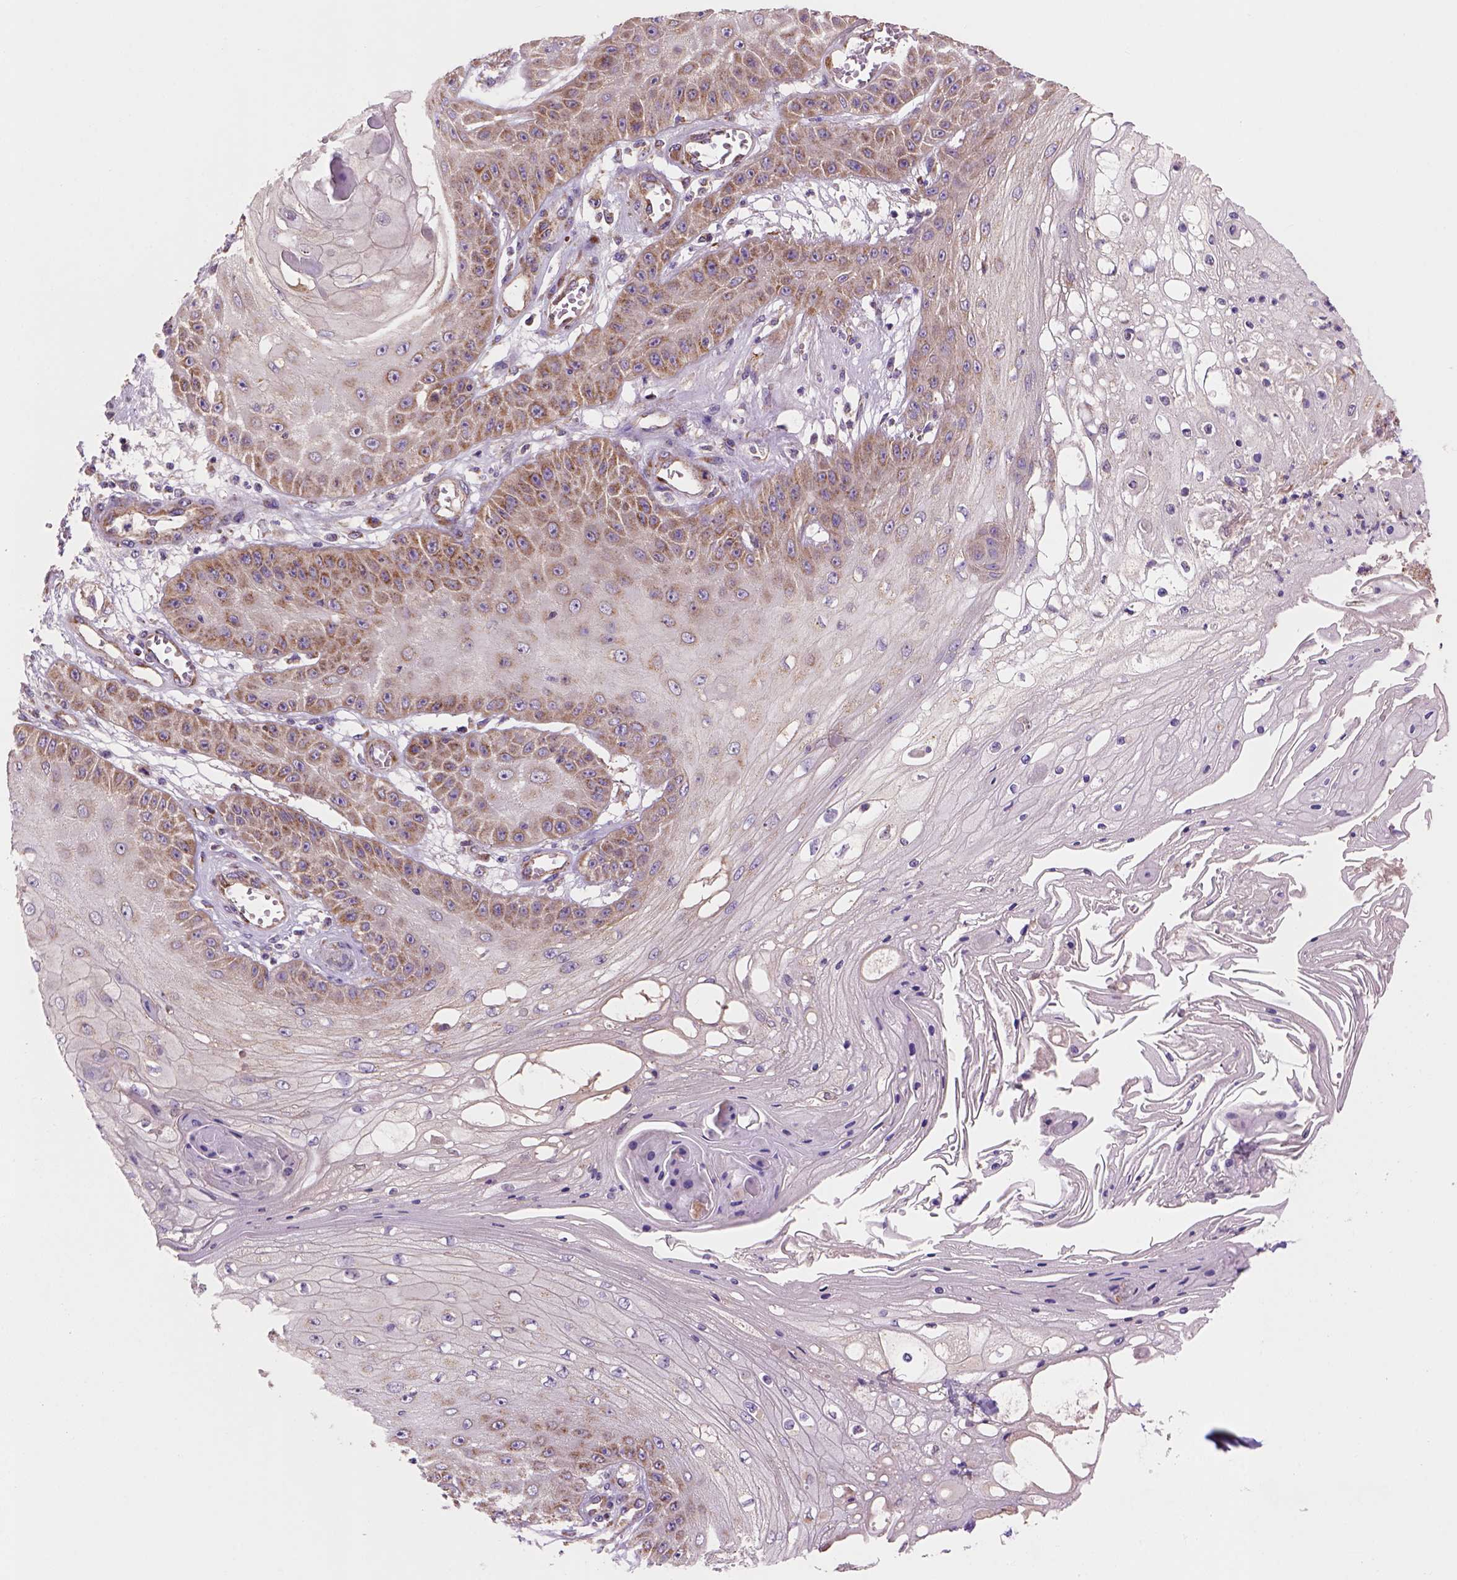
{"staining": {"intensity": "moderate", "quantity": "25%-75%", "location": "cytoplasmic/membranous"}, "tissue": "skin cancer", "cell_type": "Tumor cells", "image_type": "cancer", "snomed": [{"axis": "morphology", "description": "Squamous cell carcinoma, NOS"}, {"axis": "topography", "description": "Skin"}], "caption": "Immunohistochemical staining of skin cancer exhibits moderate cytoplasmic/membranous protein staining in approximately 25%-75% of tumor cells. The staining is performed using DAB (3,3'-diaminobenzidine) brown chromogen to label protein expression. The nuclei are counter-stained blue using hematoxylin.", "gene": "WARS2", "patient": {"sex": "male", "age": 70}}